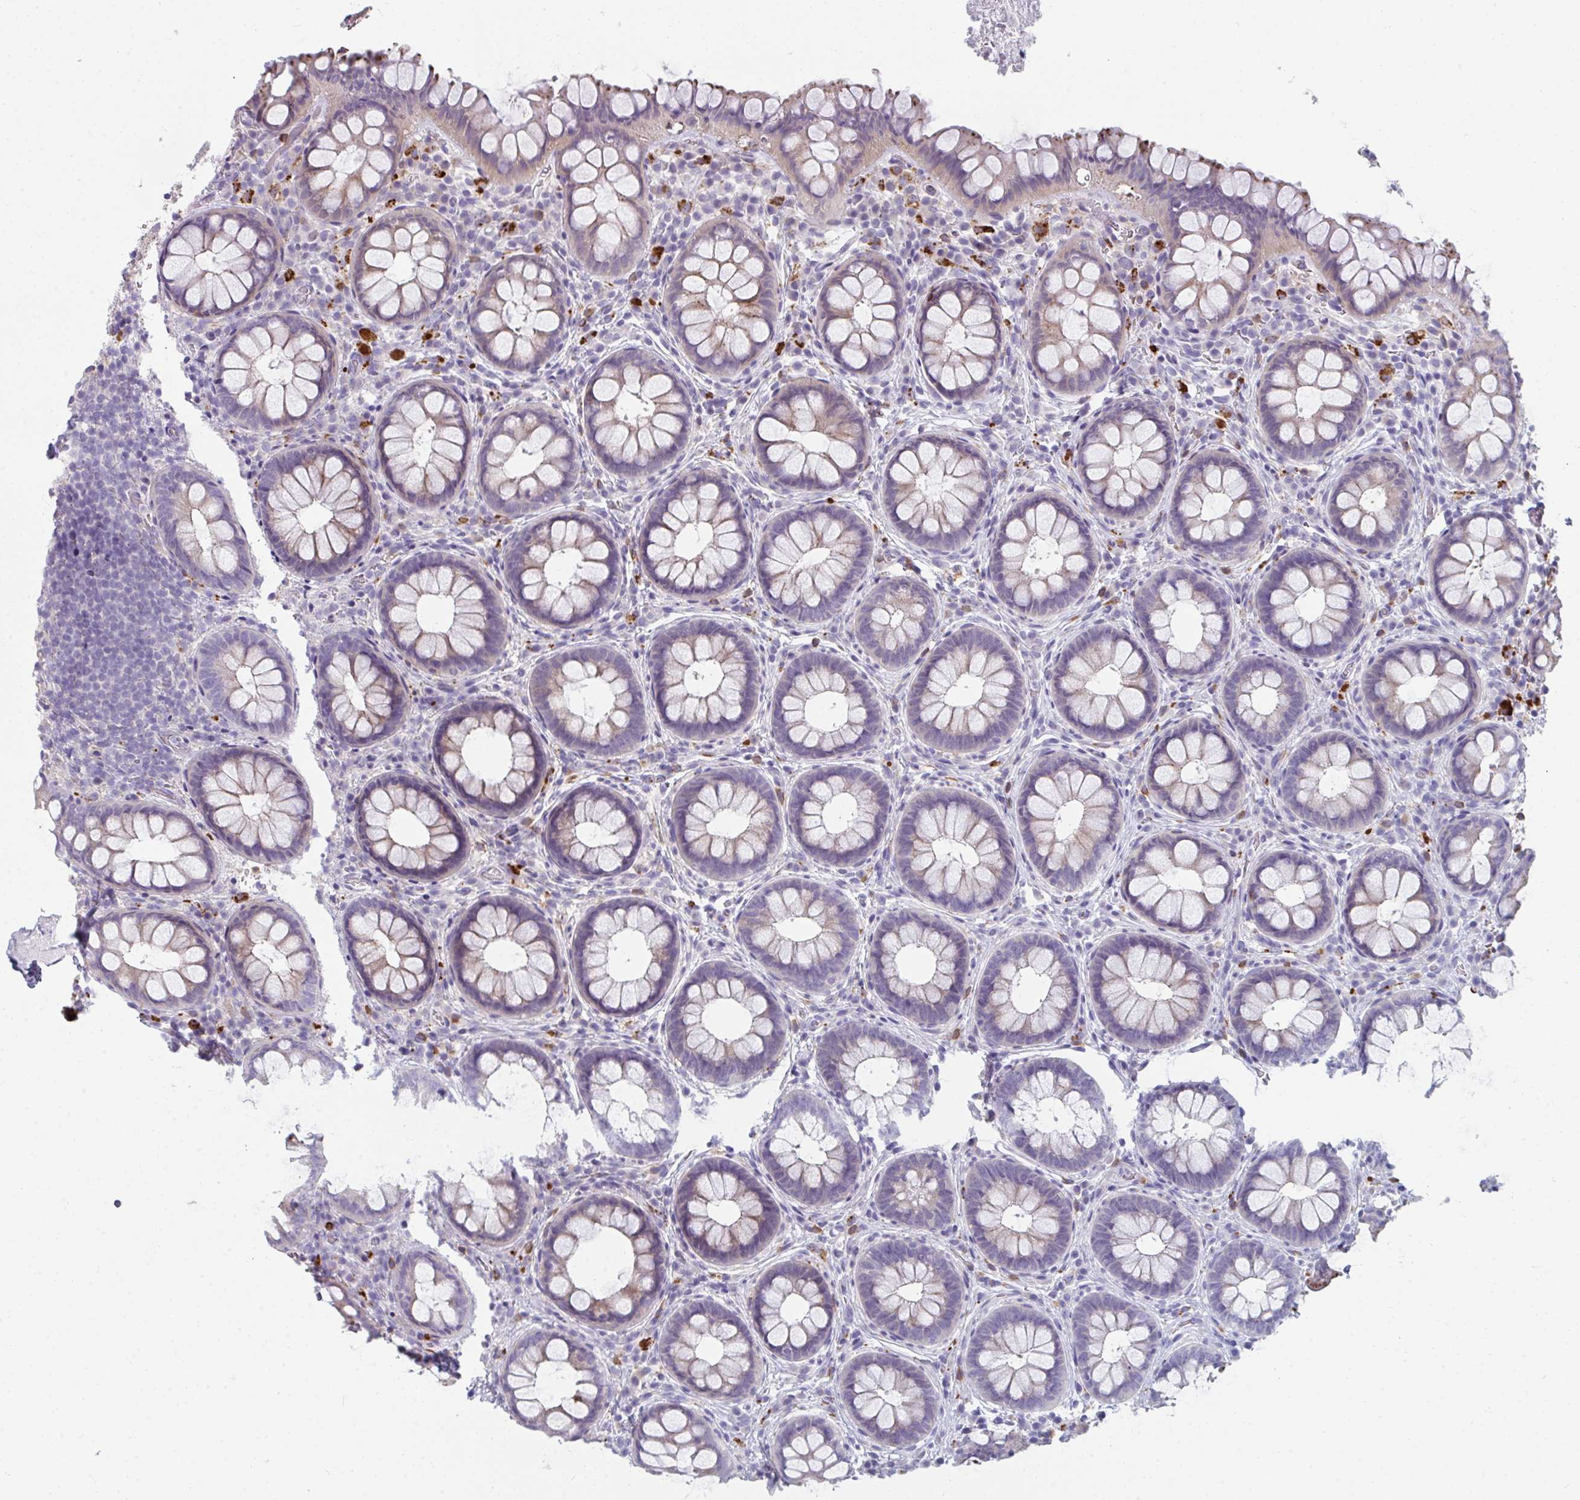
{"staining": {"intensity": "weak", "quantity": "<25%", "location": "cytoplasmic/membranous"}, "tissue": "rectum", "cell_type": "Glandular cells", "image_type": "normal", "snomed": [{"axis": "morphology", "description": "Normal tissue, NOS"}, {"axis": "topography", "description": "Rectum"}], "caption": "Immunohistochemistry of benign rectum displays no positivity in glandular cells.", "gene": "EIF1AD", "patient": {"sex": "female", "age": 69}}